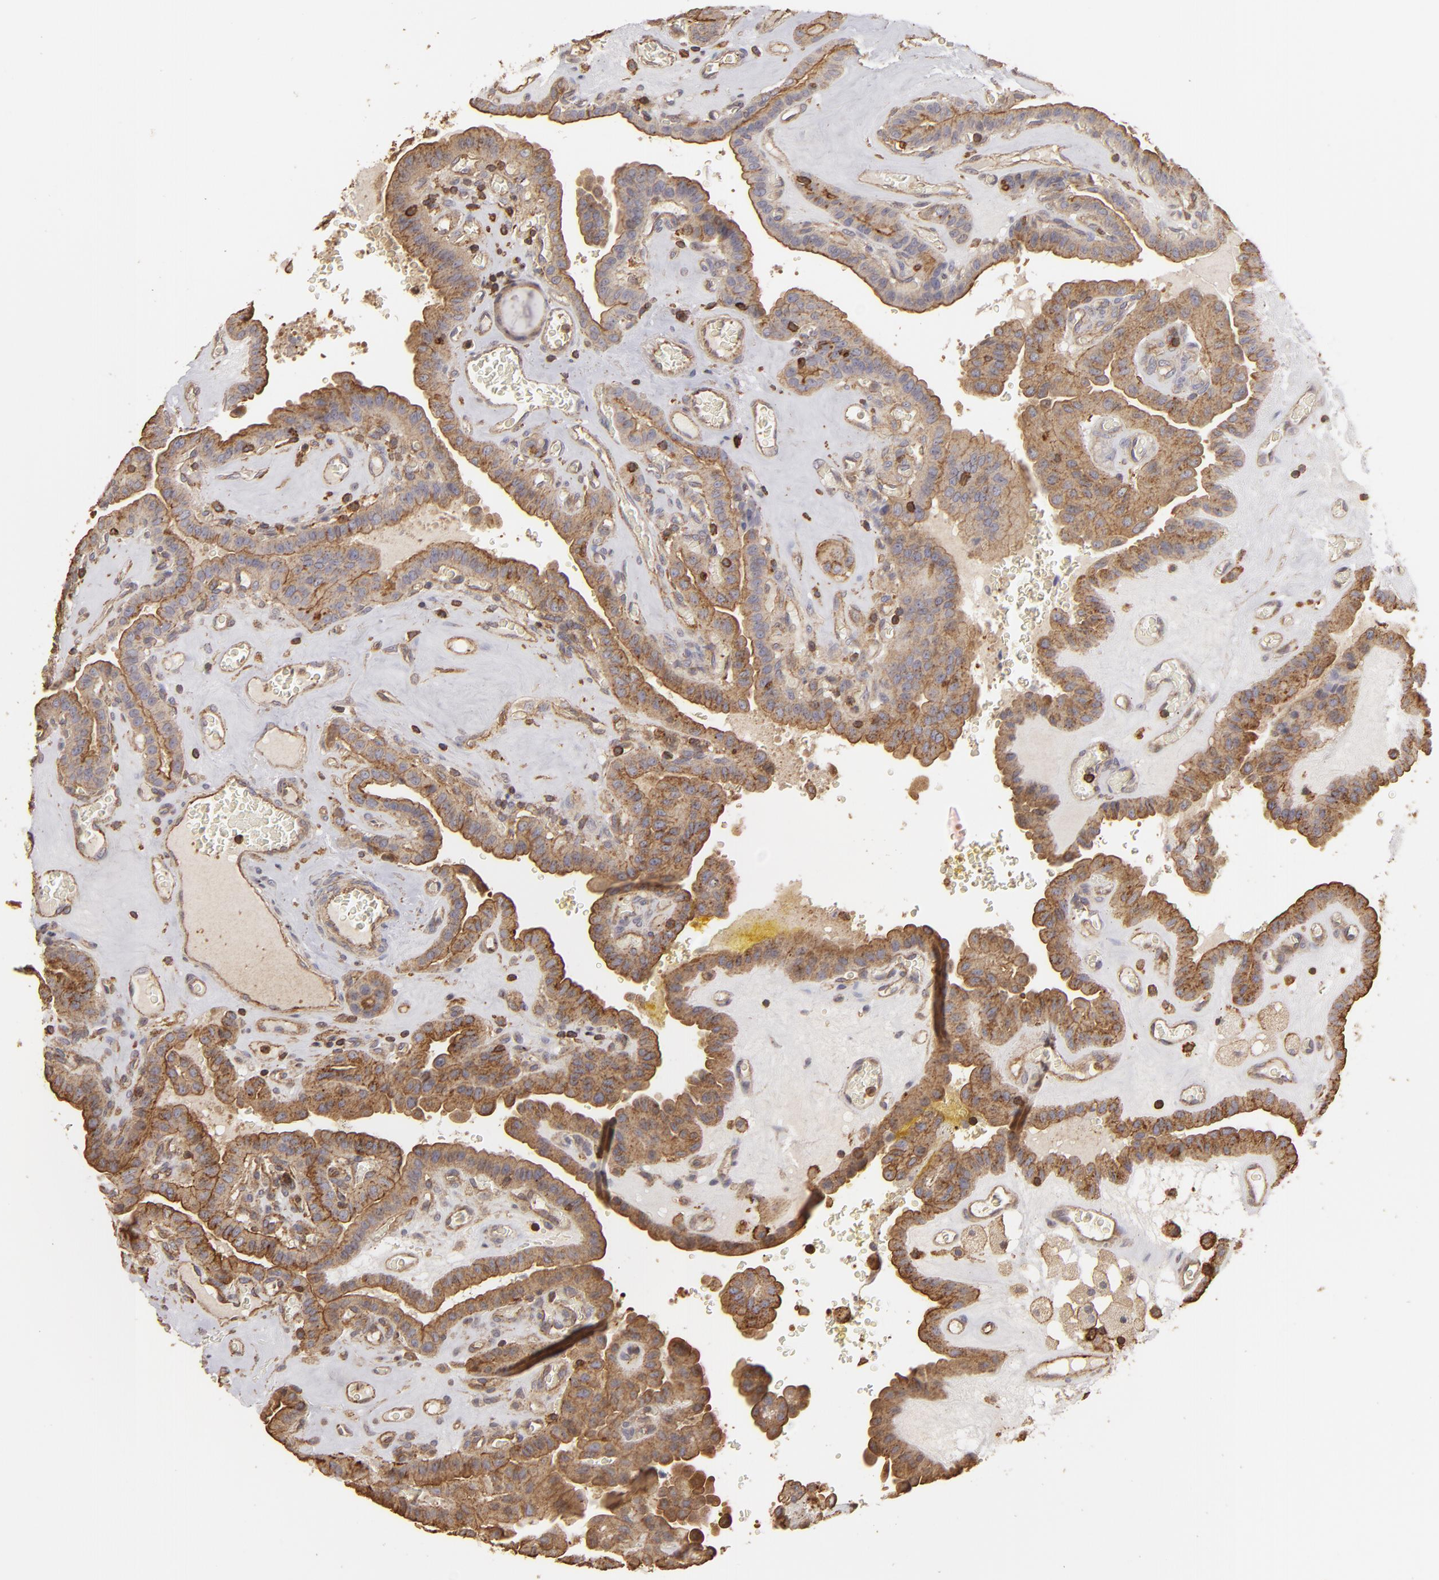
{"staining": {"intensity": "moderate", "quantity": ">75%", "location": "cytoplasmic/membranous"}, "tissue": "thyroid cancer", "cell_type": "Tumor cells", "image_type": "cancer", "snomed": [{"axis": "morphology", "description": "Papillary adenocarcinoma, NOS"}, {"axis": "topography", "description": "Thyroid gland"}], "caption": "An immunohistochemistry image of tumor tissue is shown. Protein staining in brown highlights moderate cytoplasmic/membranous positivity in thyroid papillary adenocarcinoma within tumor cells.", "gene": "ACTB", "patient": {"sex": "male", "age": 87}}